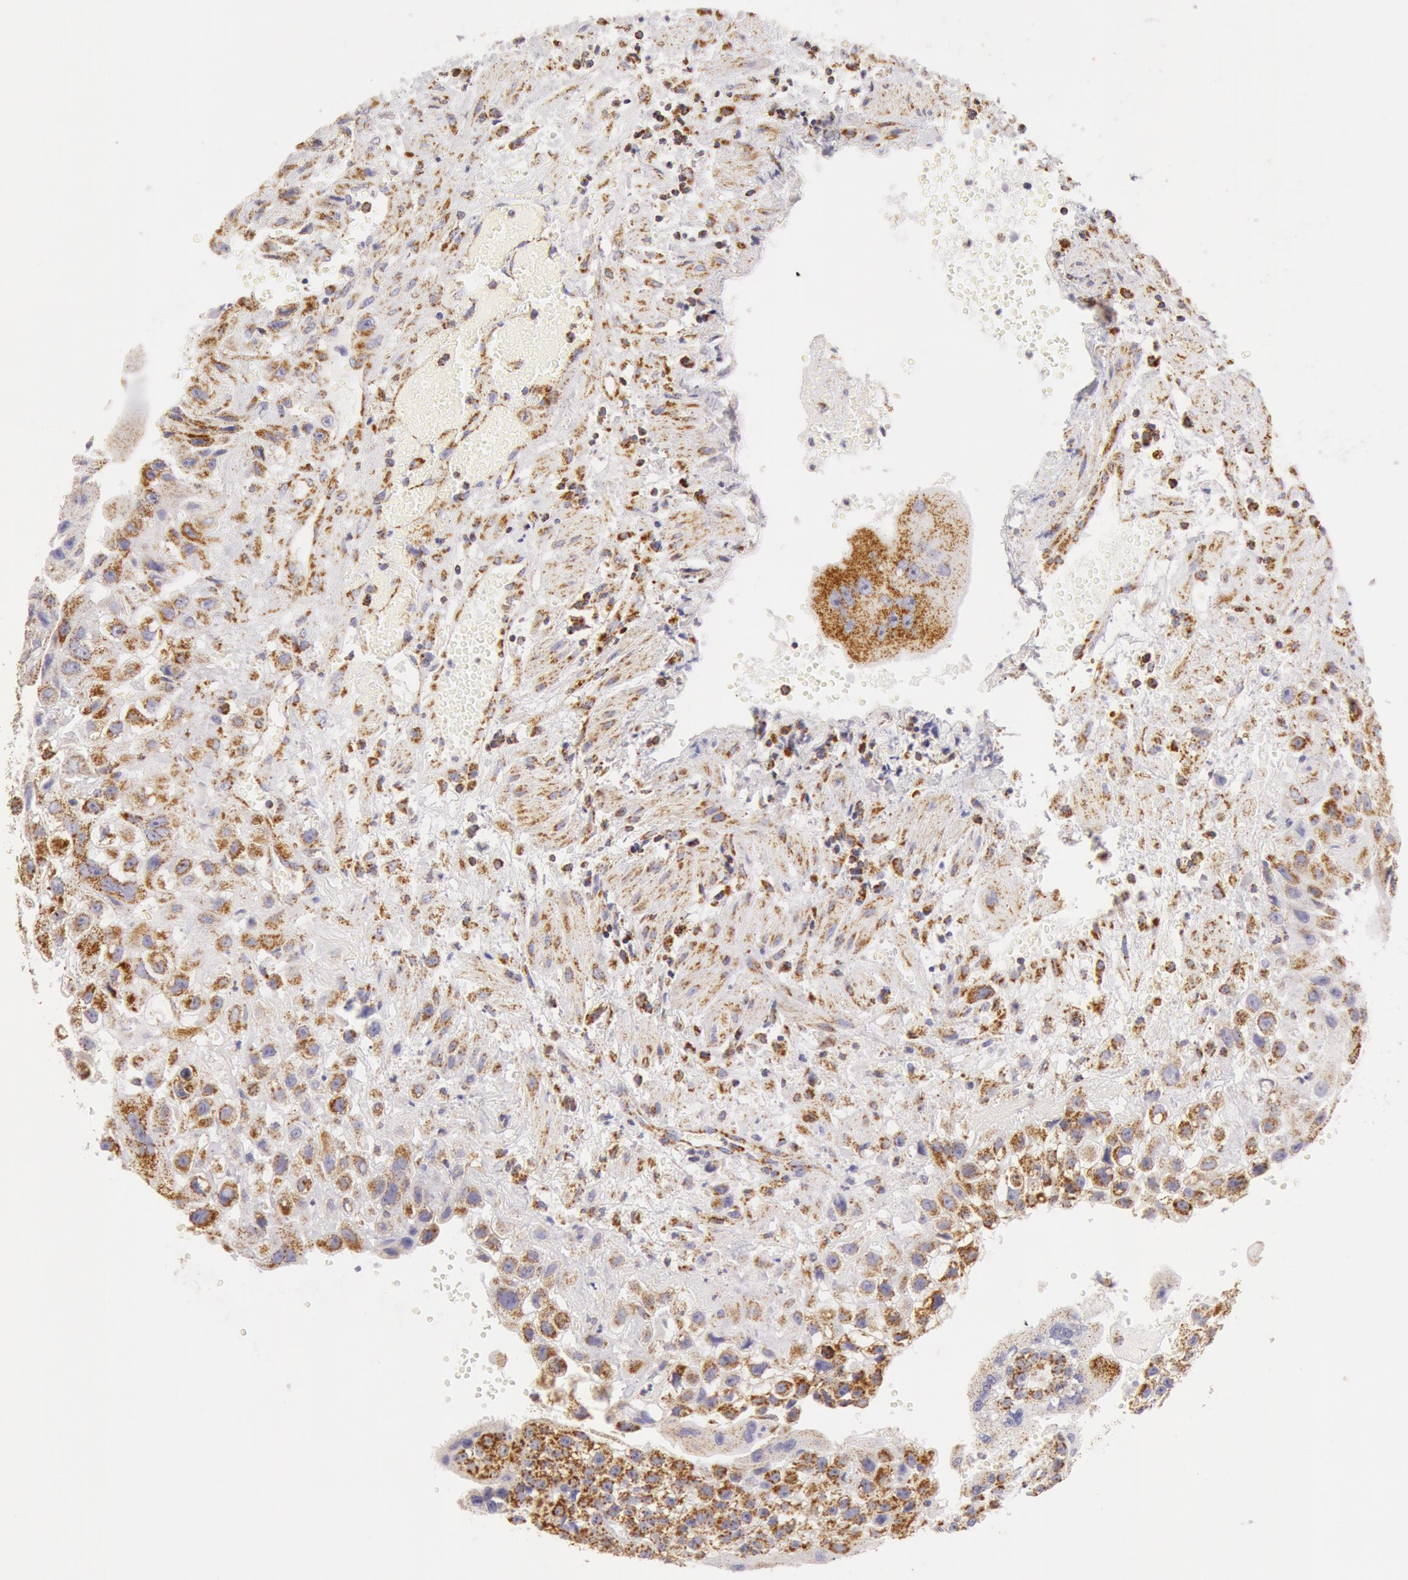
{"staining": {"intensity": "moderate", "quantity": ">75%", "location": "cytoplasmic/membranous"}, "tissue": "placenta", "cell_type": "Decidual cells", "image_type": "normal", "snomed": [{"axis": "morphology", "description": "Normal tissue, NOS"}, {"axis": "topography", "description": "Placenta"}], "caption": "A medium amount of moderate cytoplasmic/membranous positivity is present in about >75% of decidual cells in benign placenta. Using DAB (3,3'-diaminobenzidine) (brown) and hematoxylin (blue) stains, captured at high magnification using brightfield microscopy.", "gene": "ATP5F1B", "patient": {"sex": "female", "age": 34}}